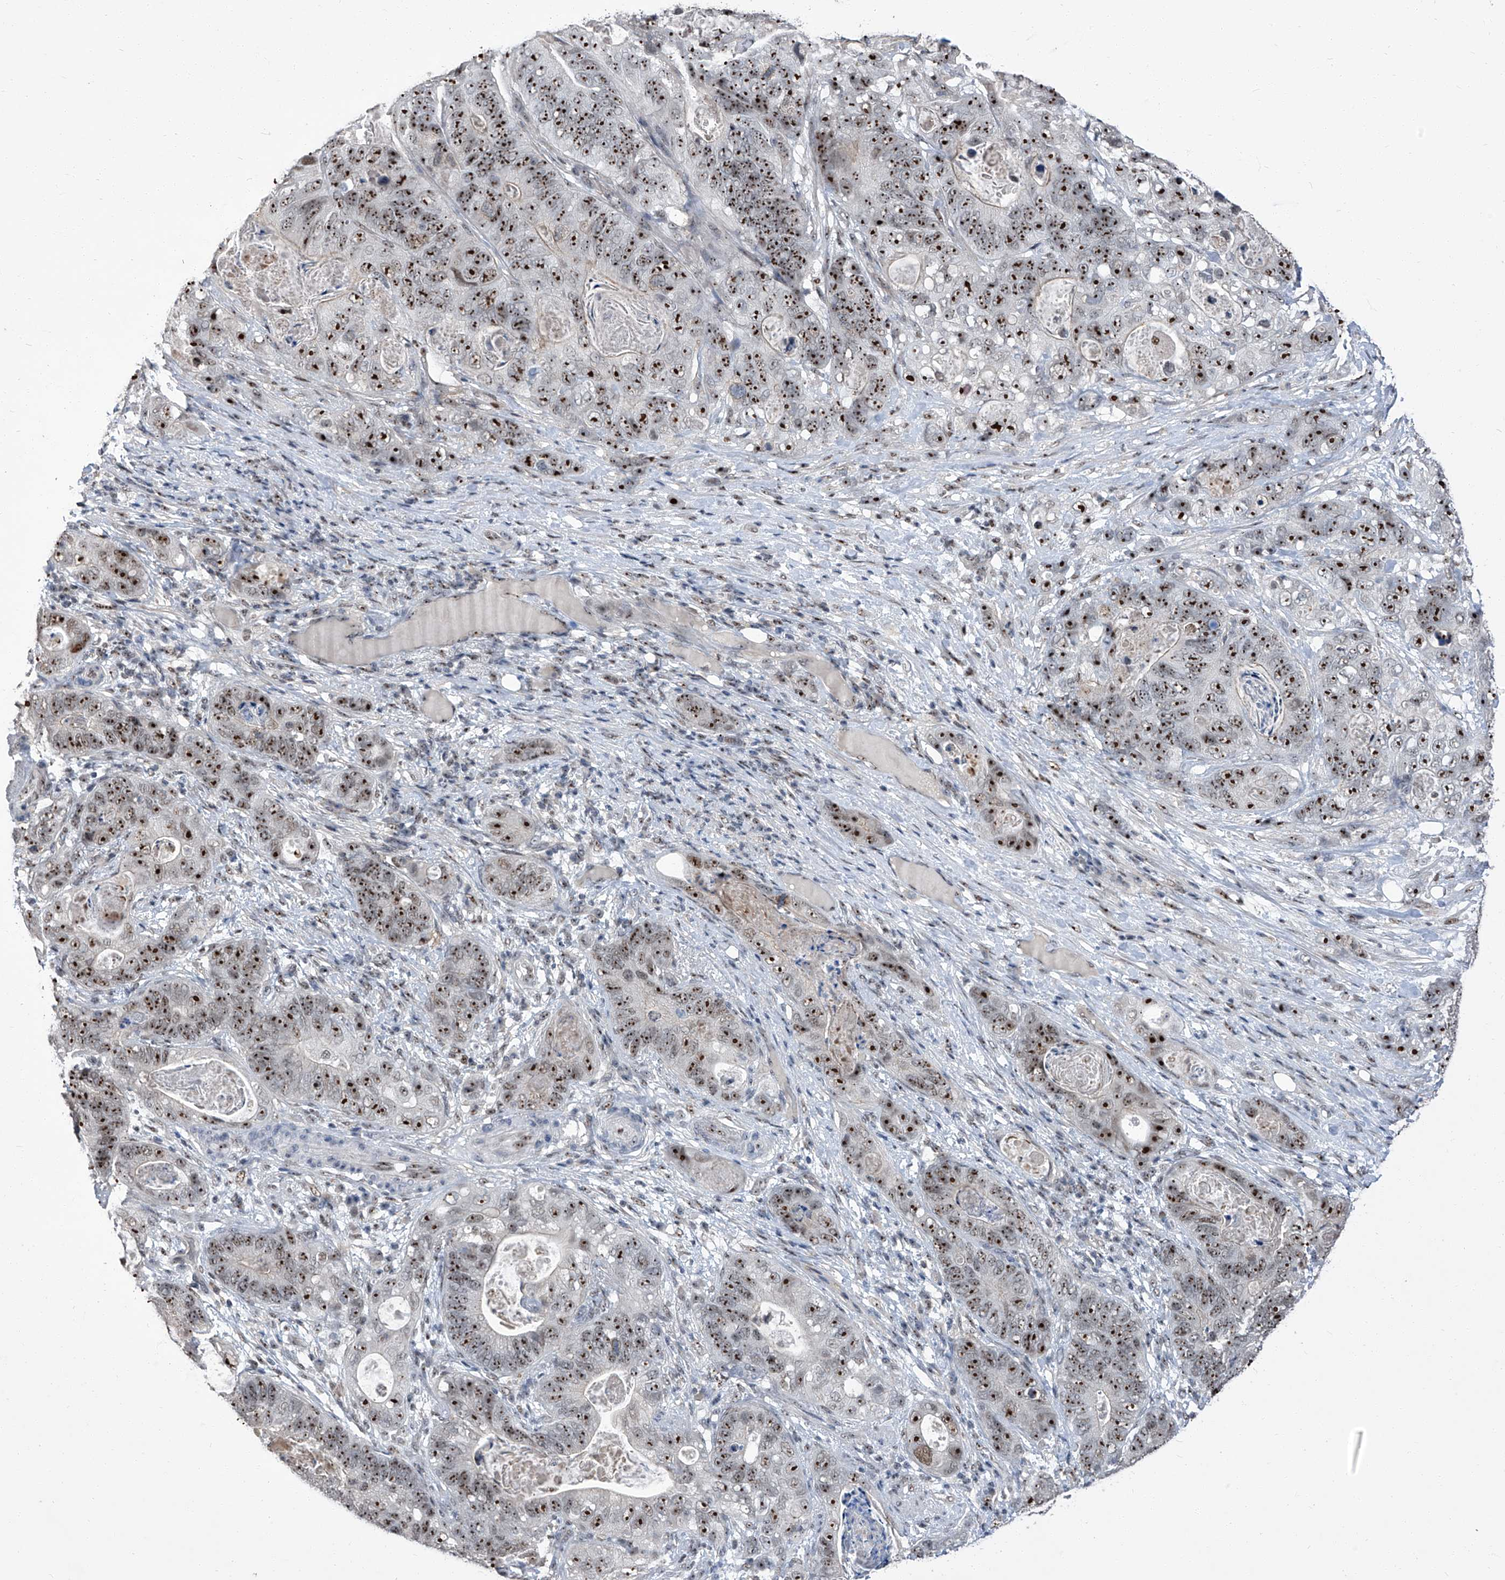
{"staining": {"intensity": "strong", "quantity": ">75%", "location": "nuclear"}, "tissue": "stomach cancer", "cell_type": "Tumor cells", "image_type": "cancer", "snomed": [{"axis": "morphology", "description": "Normal tissue, NOS"}, {"axis": "morphology", "description": "Adenocarcinoma, NOS"}, {"axis": "topography", "description": "Stomach"}], "caption": "A brown stain labels strong nuclear positivity of a protein in stomach cancer (adenocarcinoma) tumor cells. Nuclei are stained in blue.", "gene": "CMTR1", "patient": {"sex": "female", "age": 89}}